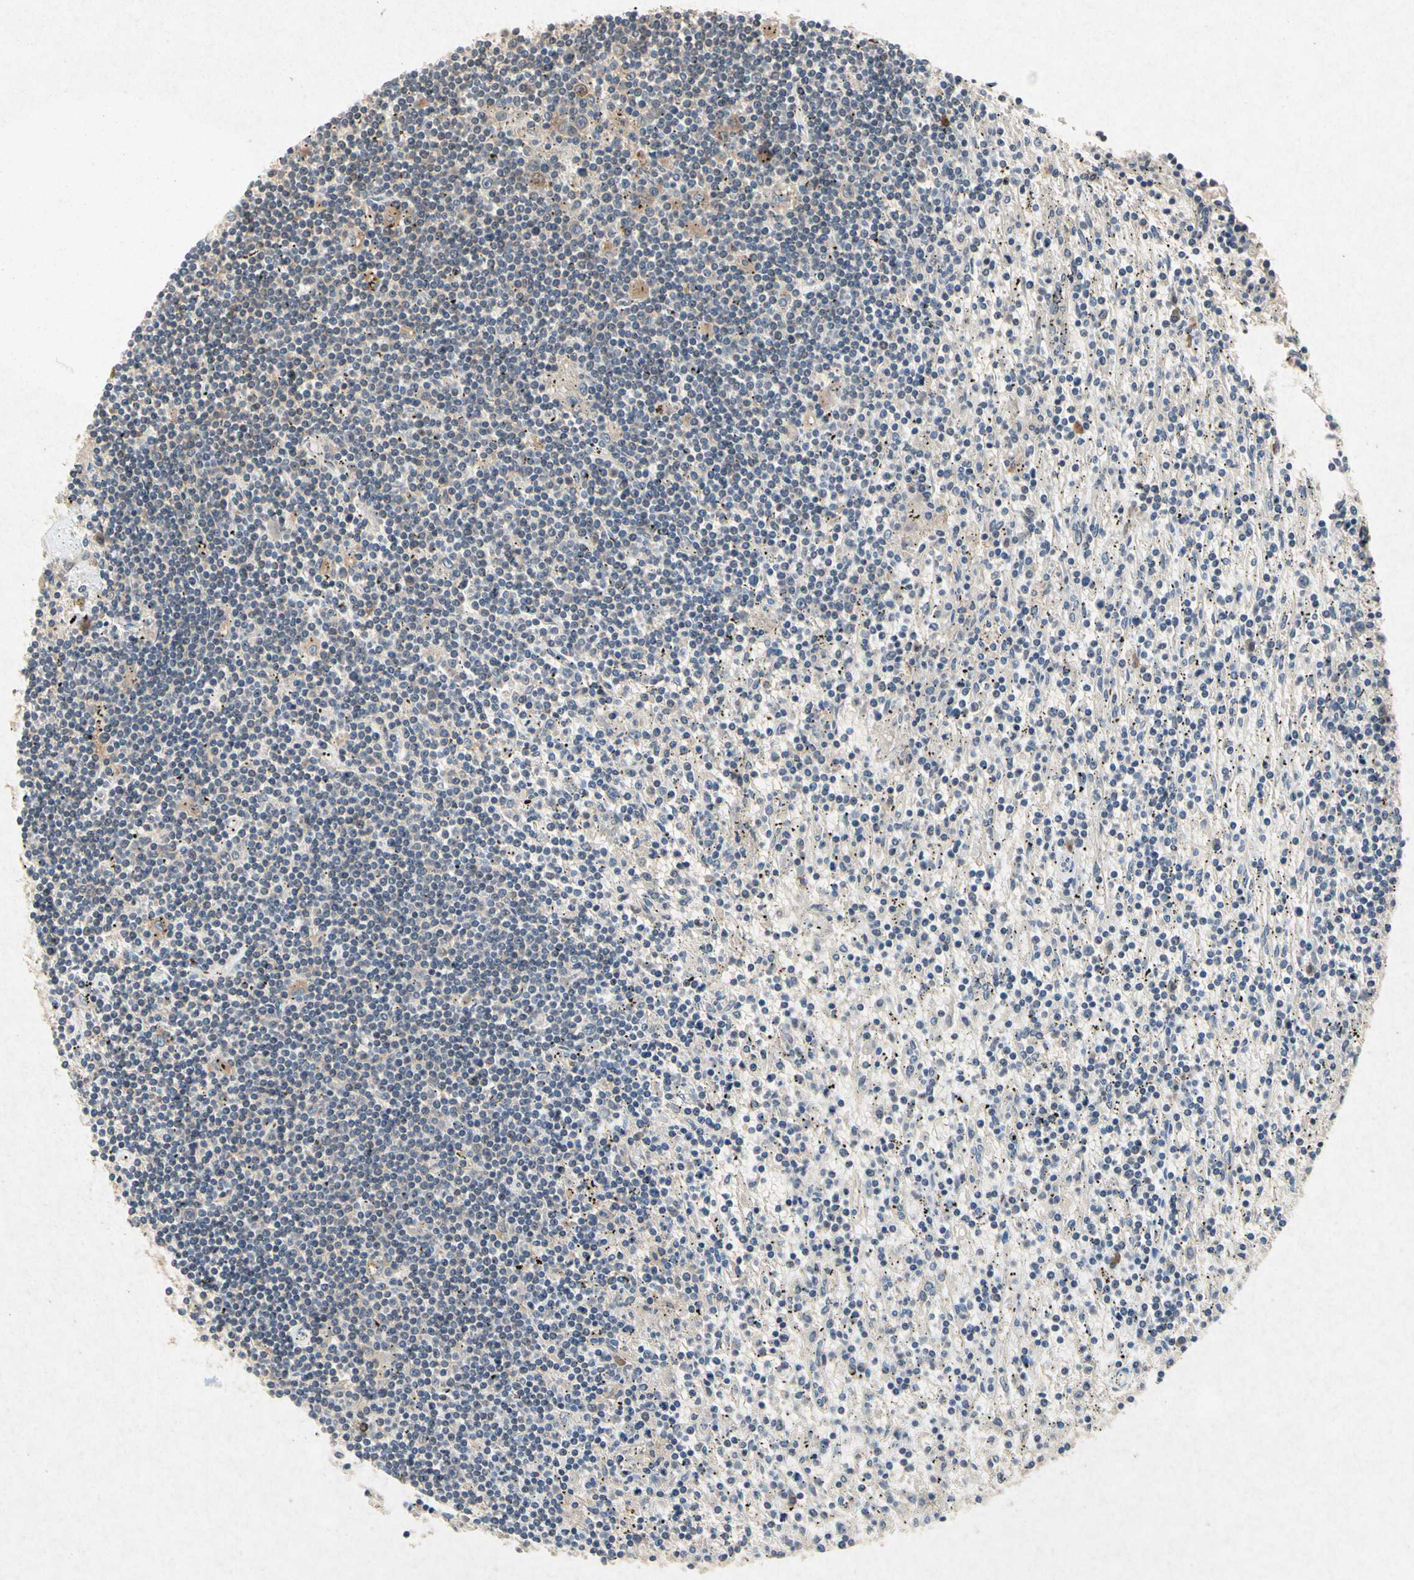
{"staining": {"intensity": "negative", "quantity": "none", "location": "none"}, "tissue": "lymphoma", "cell_type": "Tumor cells", "image_type": "cancer", "snomed": [{"axis": "morphology", "description": "Malignant lymphoma, non-Hodgkin's type, Low grade"}, {"axis": "topography", "description": "Spleen"}], "caption": "The immunohistochemistry (IHC) image has no significant positivity in tumor cells of lymphoma tissue. (Immunohistochemistry, brightfield microscopy, high magnification).", "gene": "RPS6KA1", "patient": {"sex": "male", "age": 76}}